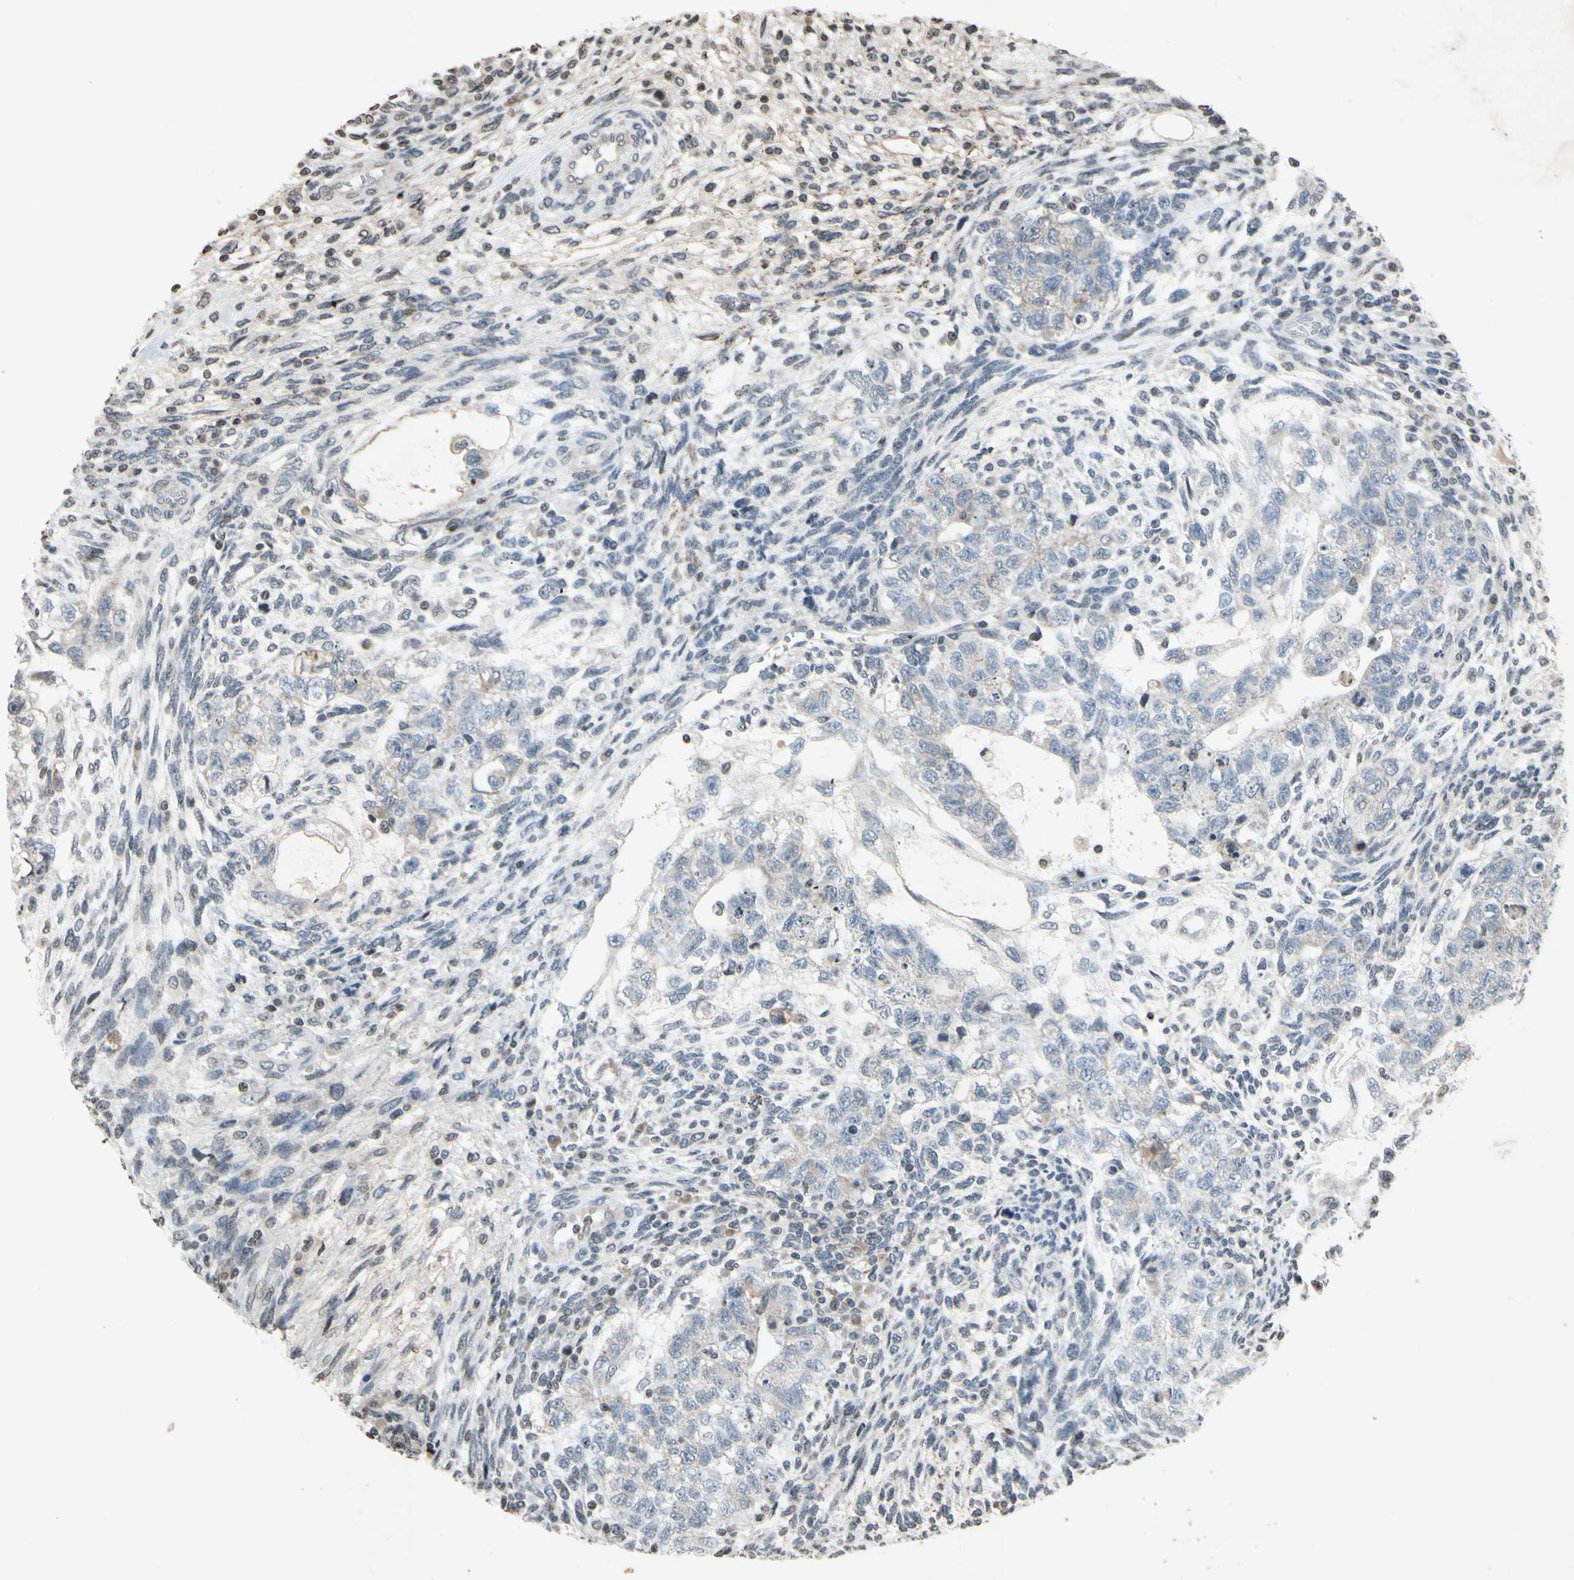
{"staining": {"intensity": "weak", "quantity": "<25%", "location": "cytoplasmic/membranous"}, "tissue": "testis cancer", "cell_type": "Tumor cells", "image_type": "cancer", "snomed": [{"axis": "morphology", "description": "Normal tissue, NOS"}, {"axis": "morphology", "description": "Carcinoma, Embryonal, NOS"}, {"axis": "topography", "description": "Testis"}], "caption": "An image of testis cancer stained for a protein exhibits no brown staining in tumor cells. (Brightfield microscopy of DAB immunohistochemistry (IHC) at high magnification).", "gene": "CLDN11", "patient": {"sex": "male", "age": 36}}